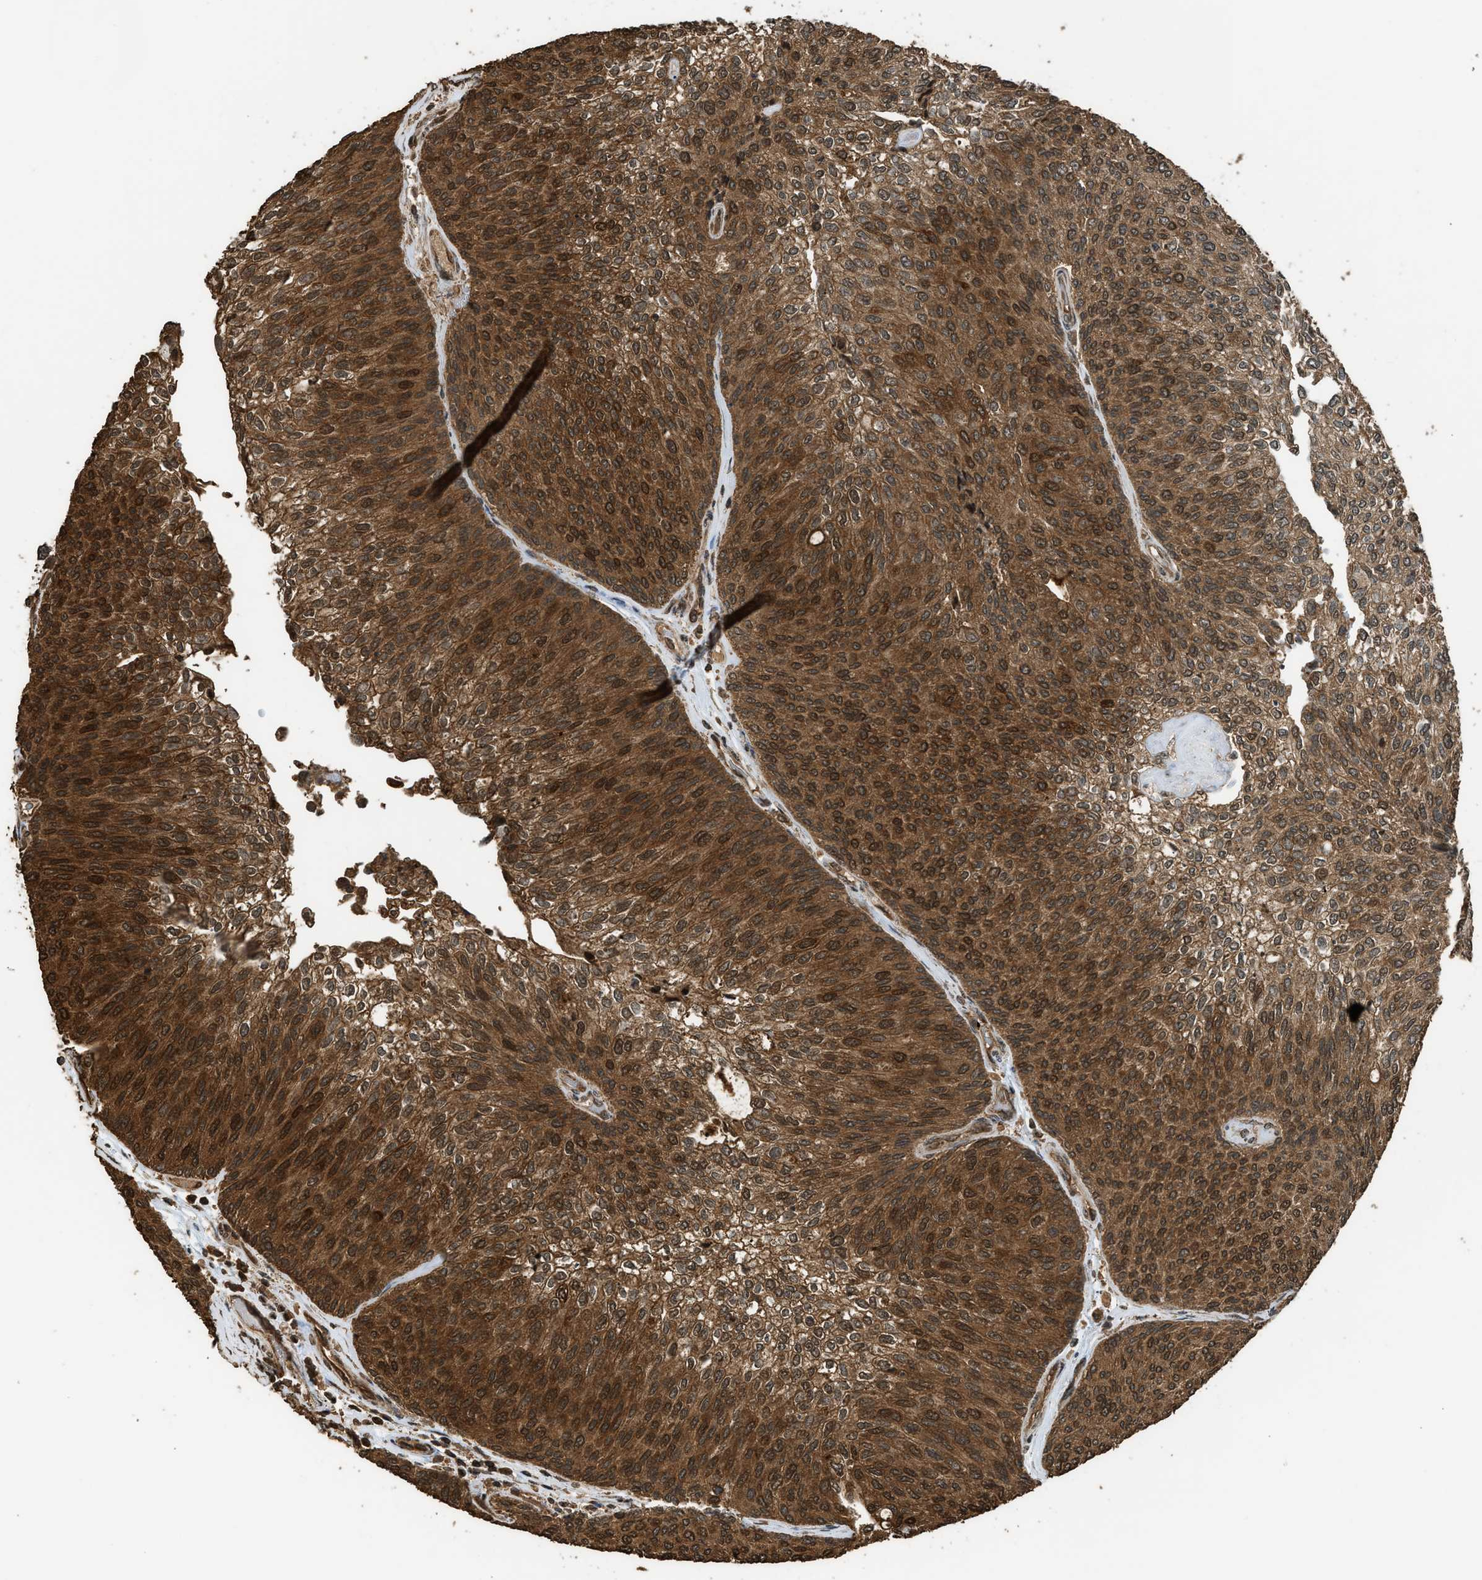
{"staining": {"intensity": "strong", "quantity": ">75%", "location": "cytoplasmic/membranous,nuclear"}, "tissue": "urothelial cancer", "cell_type": "Tumor cells", "image_type": "cancer", "snomed": [{"axis": "morphology", "description": "Urothelial carcinoma, Low grade"}, {"axis": "topography", "description": "Urinary bladder"}], "caption": "Immunohistochemistry (IHC) histopathology image of human urothelial carcinoma (low-grade) stained for a protein (brown), which displays high levels of strong cytoplasmic/membranous and nuclear expression in about >75% of tumor cells.", "gene": "MYBL2", "patient": {"sex": "female", "age": 79}}